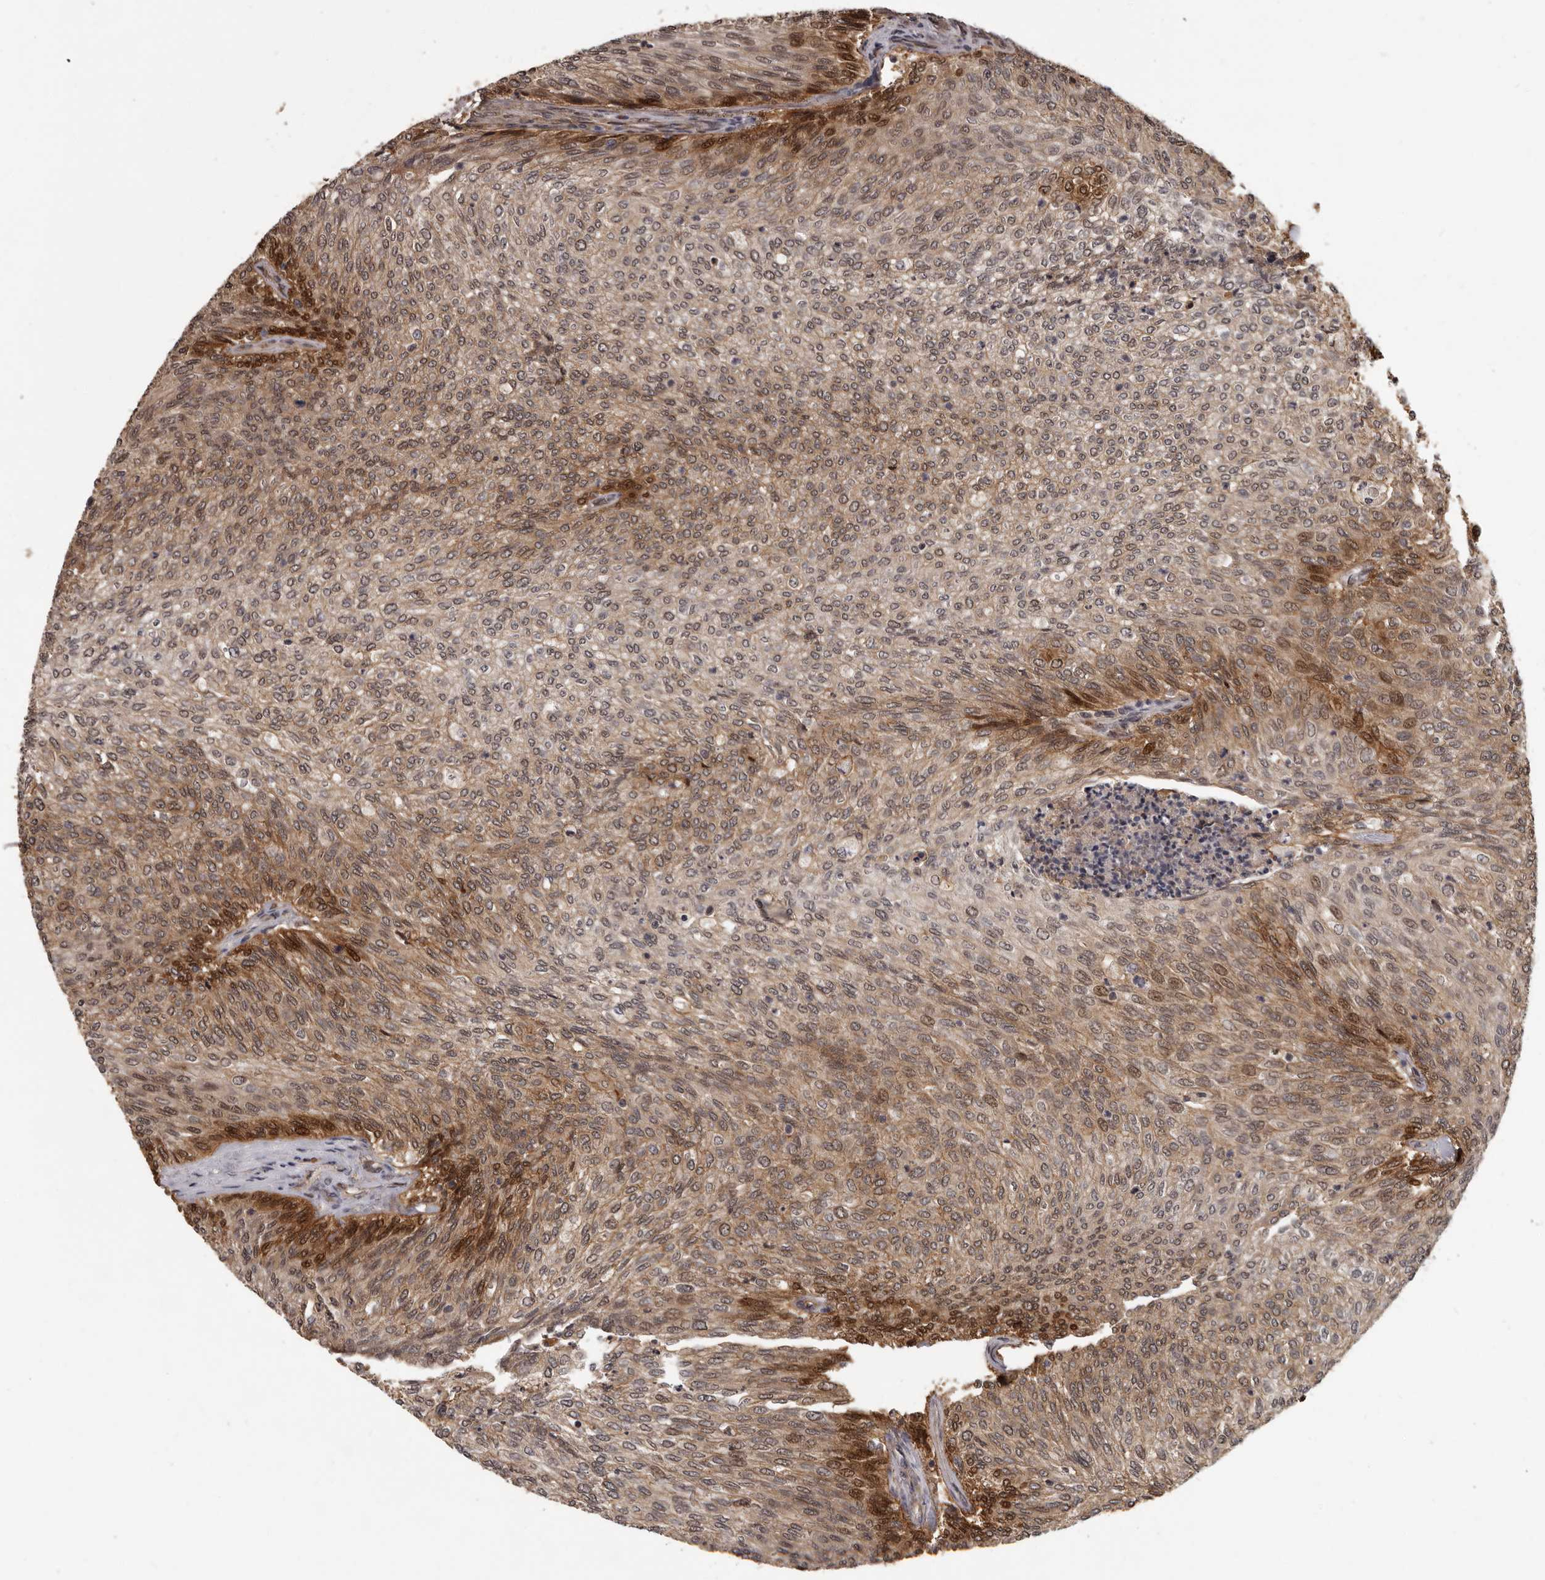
{"staining": {"intensity": "strong", "quantity": "<25%", "location": "cytoplasmic/membranous,nuclear"}, "tissue": "urothelial cancer", "cell_type": "Tumor cells", "image_type": "cancer", "snomed": [{"axis": "morphology", "description": "Urothelial carcinoma, Low grade"}, {"axis": "topography", "description": "Urinary bladder"}], "caption": "This is an image of IHC staining of urothelial cancer, which shows strong positivity in the cytoplasmic/membranous and nuclear of tumor cells.", "gene": "SLITRK6", "patient": {"sex": "female", "age": 79}}